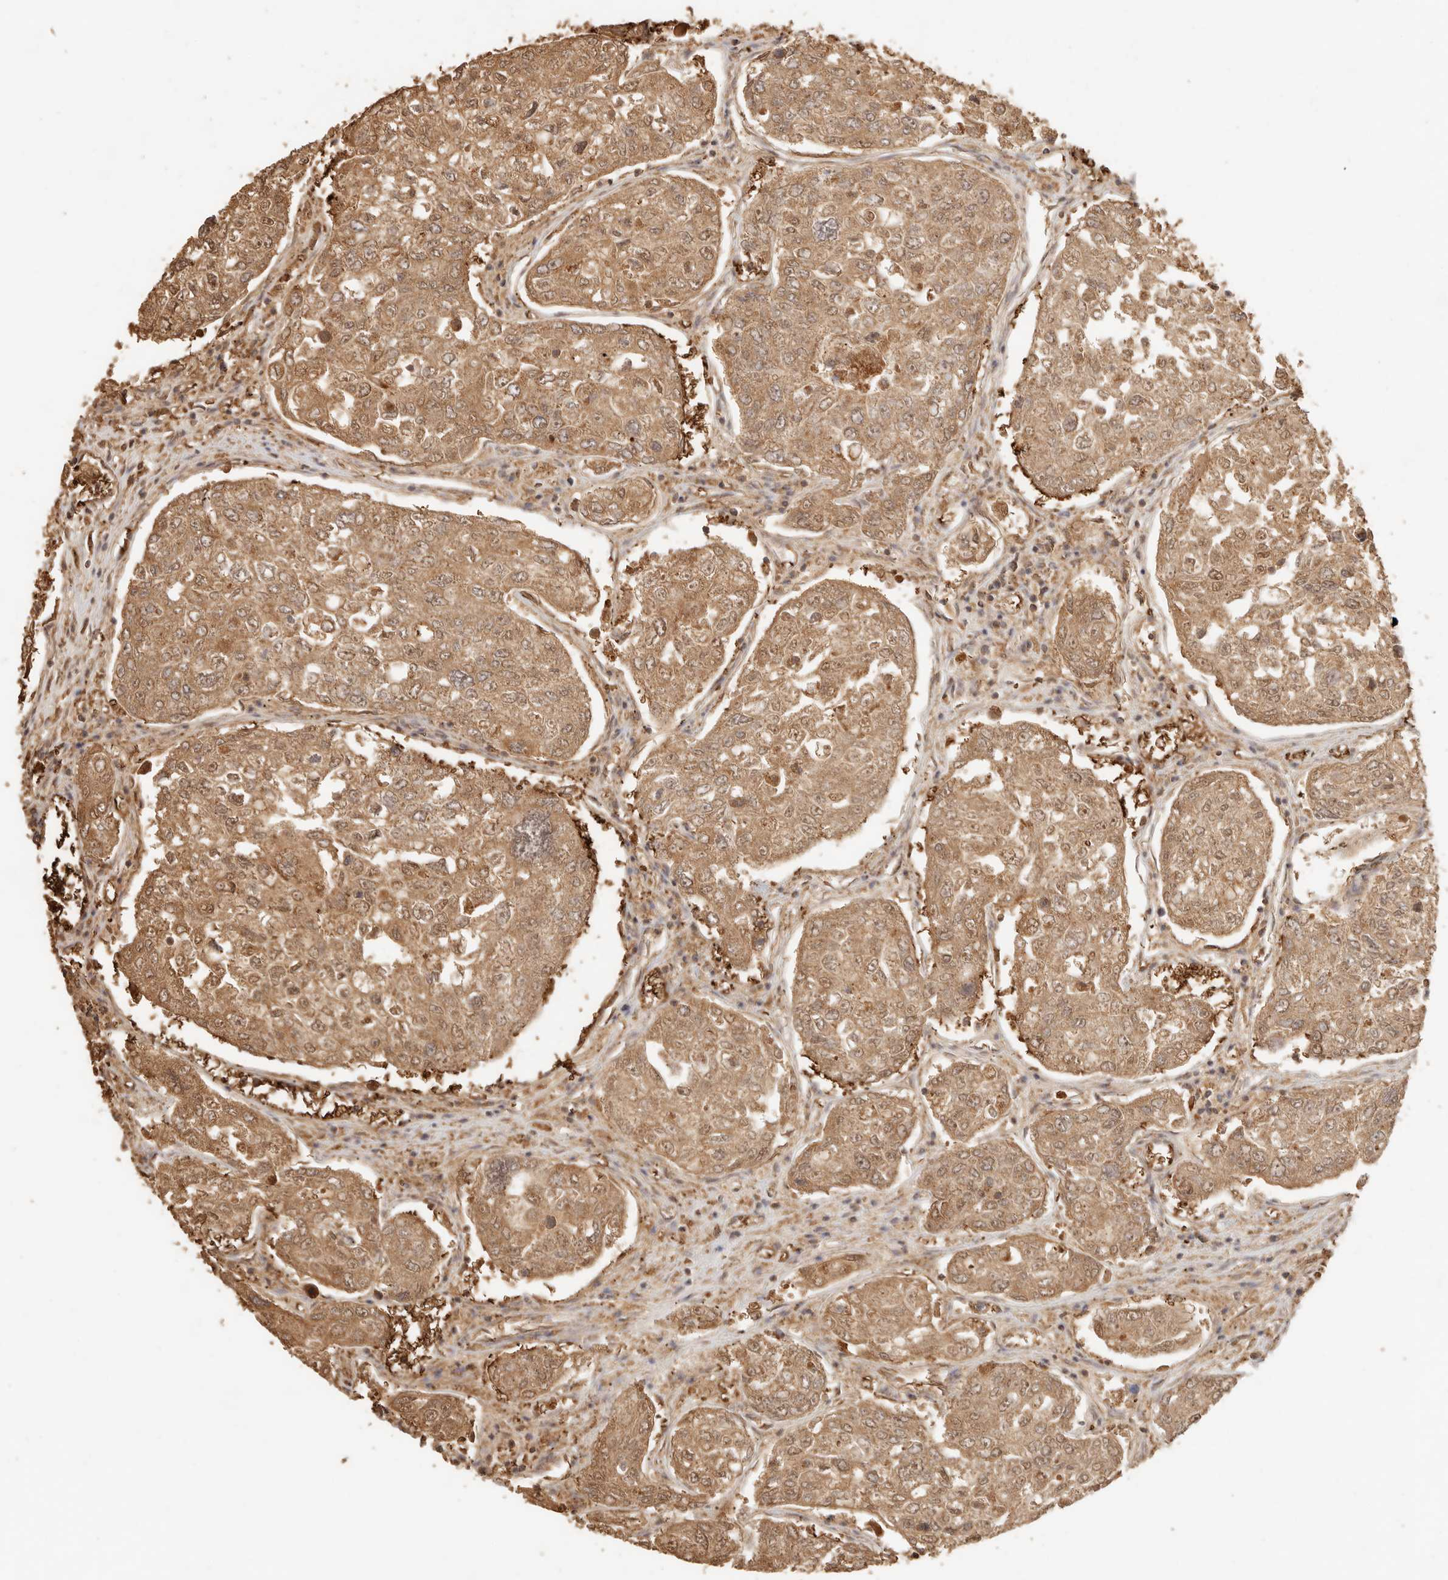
{"staining": {"intensity": "moderate", "quantity": ">75%", "location": "cytoplasmic/membranous,nuclear"}, "tissue": "urothelial cancer", "cell_type": "Tumor cells", "image_type": "cancer", "snomed": [{"axis": "morphology", "description": "Urothelial carcinoma, High grade"}, {"axis": "topography", "description": "Lymph node"}, {"axis": "topography", "description": "Urinary bladder"}], "caption": "A photomicrograph of urothelial carcinoma (high-grade) stained for a protein reveals moderate cytoplasmic/membranous and nuclear brown staining in tumor cells. Nuclei are stained in blue.", "gene": "INTS11", "patient": {"sex": "male", "age": 51}}